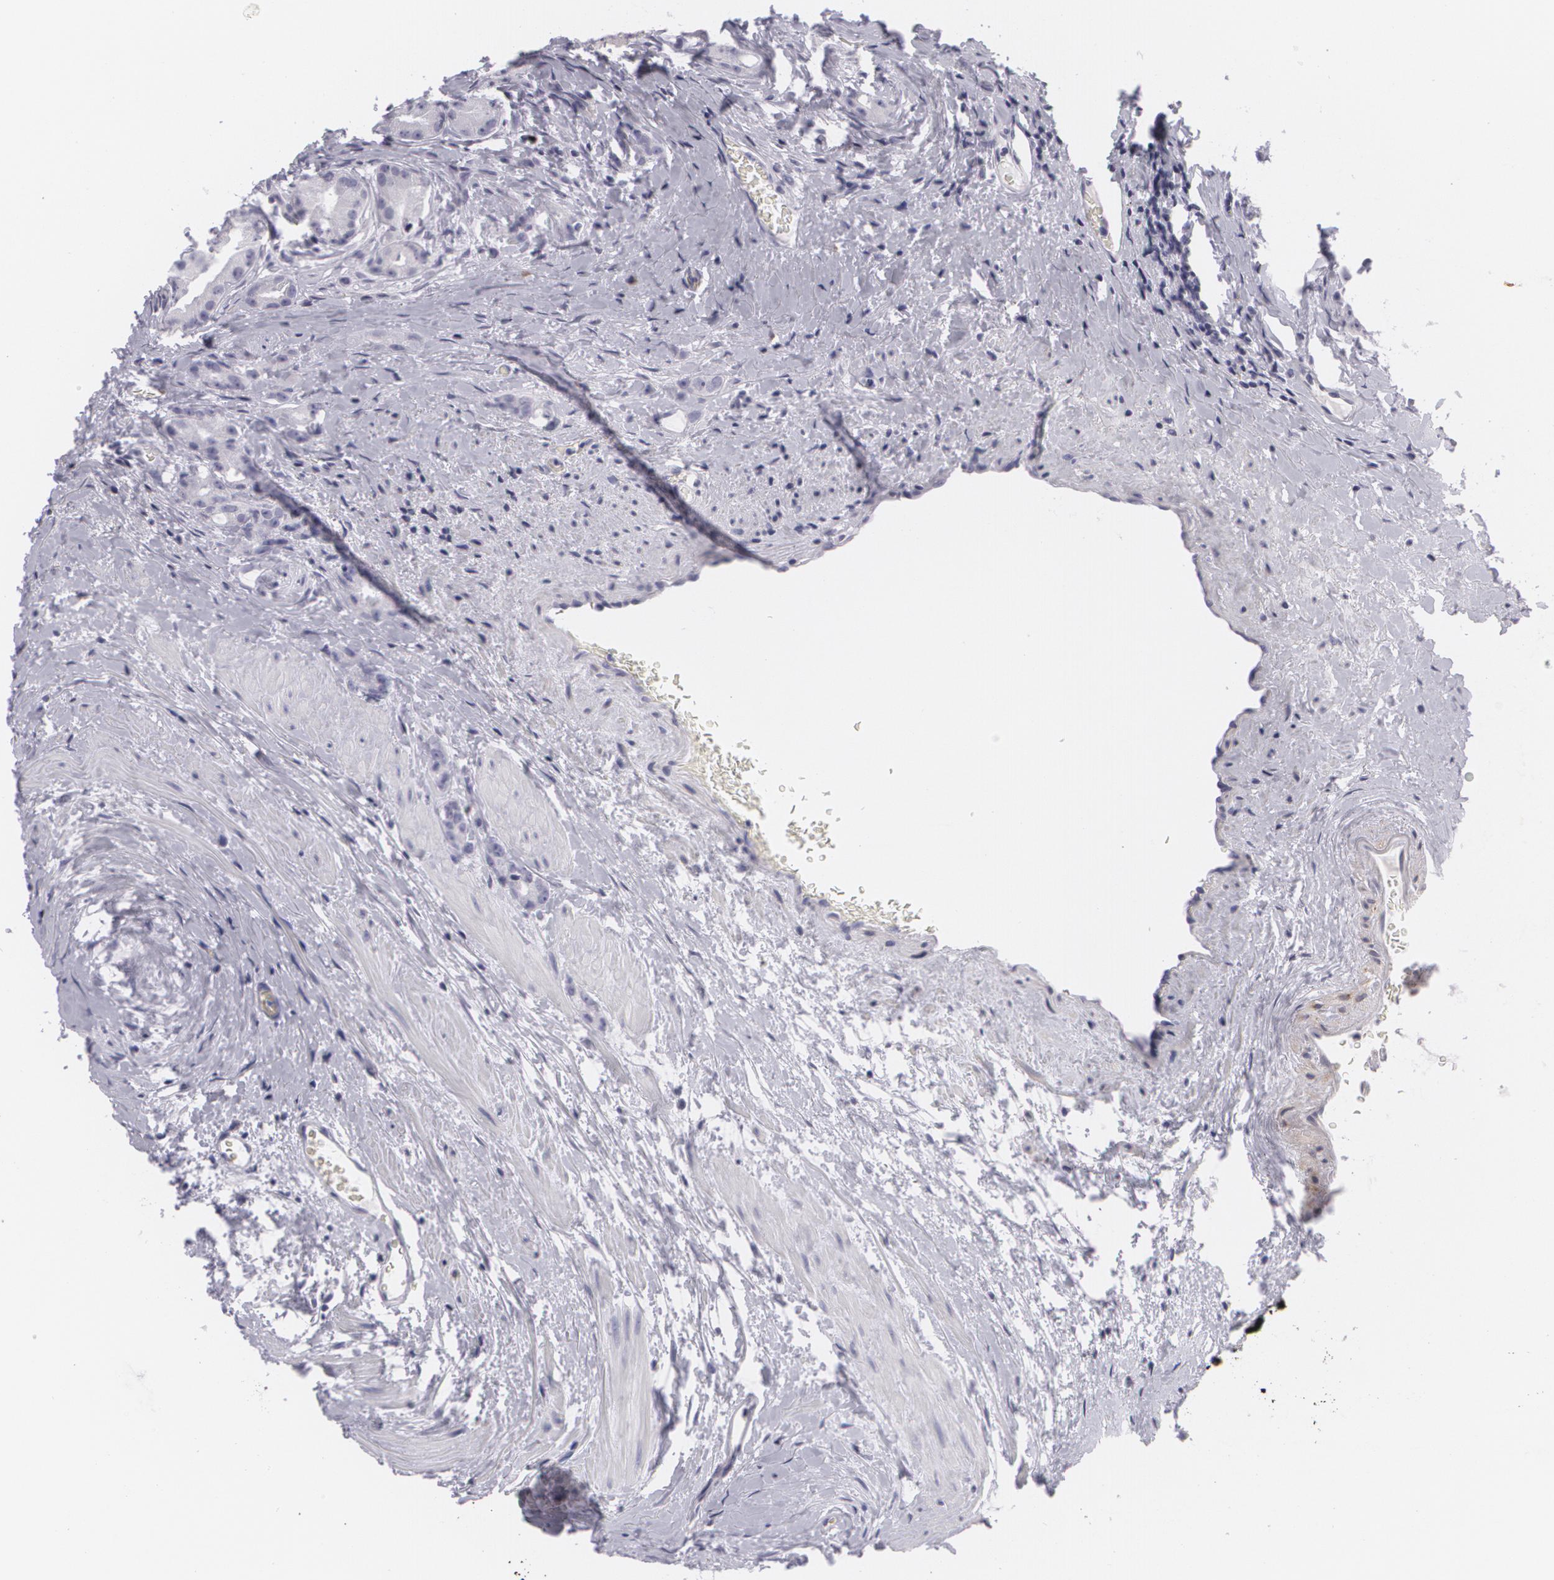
{"staining": {"intensity": "negative", "quantity": "none", "location": "none"}, "tissue": "prostate cancer", "cell_type": "Tumor cells", "image_type": "cancer", "snomed": [{"axis": "morphology", "description": "Adenocarcinoma, Medium grade"}, {"axis": "topography", "description": "Prostate"}], "caption": "The immunohistochemistry histopathology image has no significant positivity in tumor cells of prostate cancer (adenocarcinoma (medium-grade)) tissue.", "gene": "MAP2", "patient": {"sex": "male", "age": 59}}